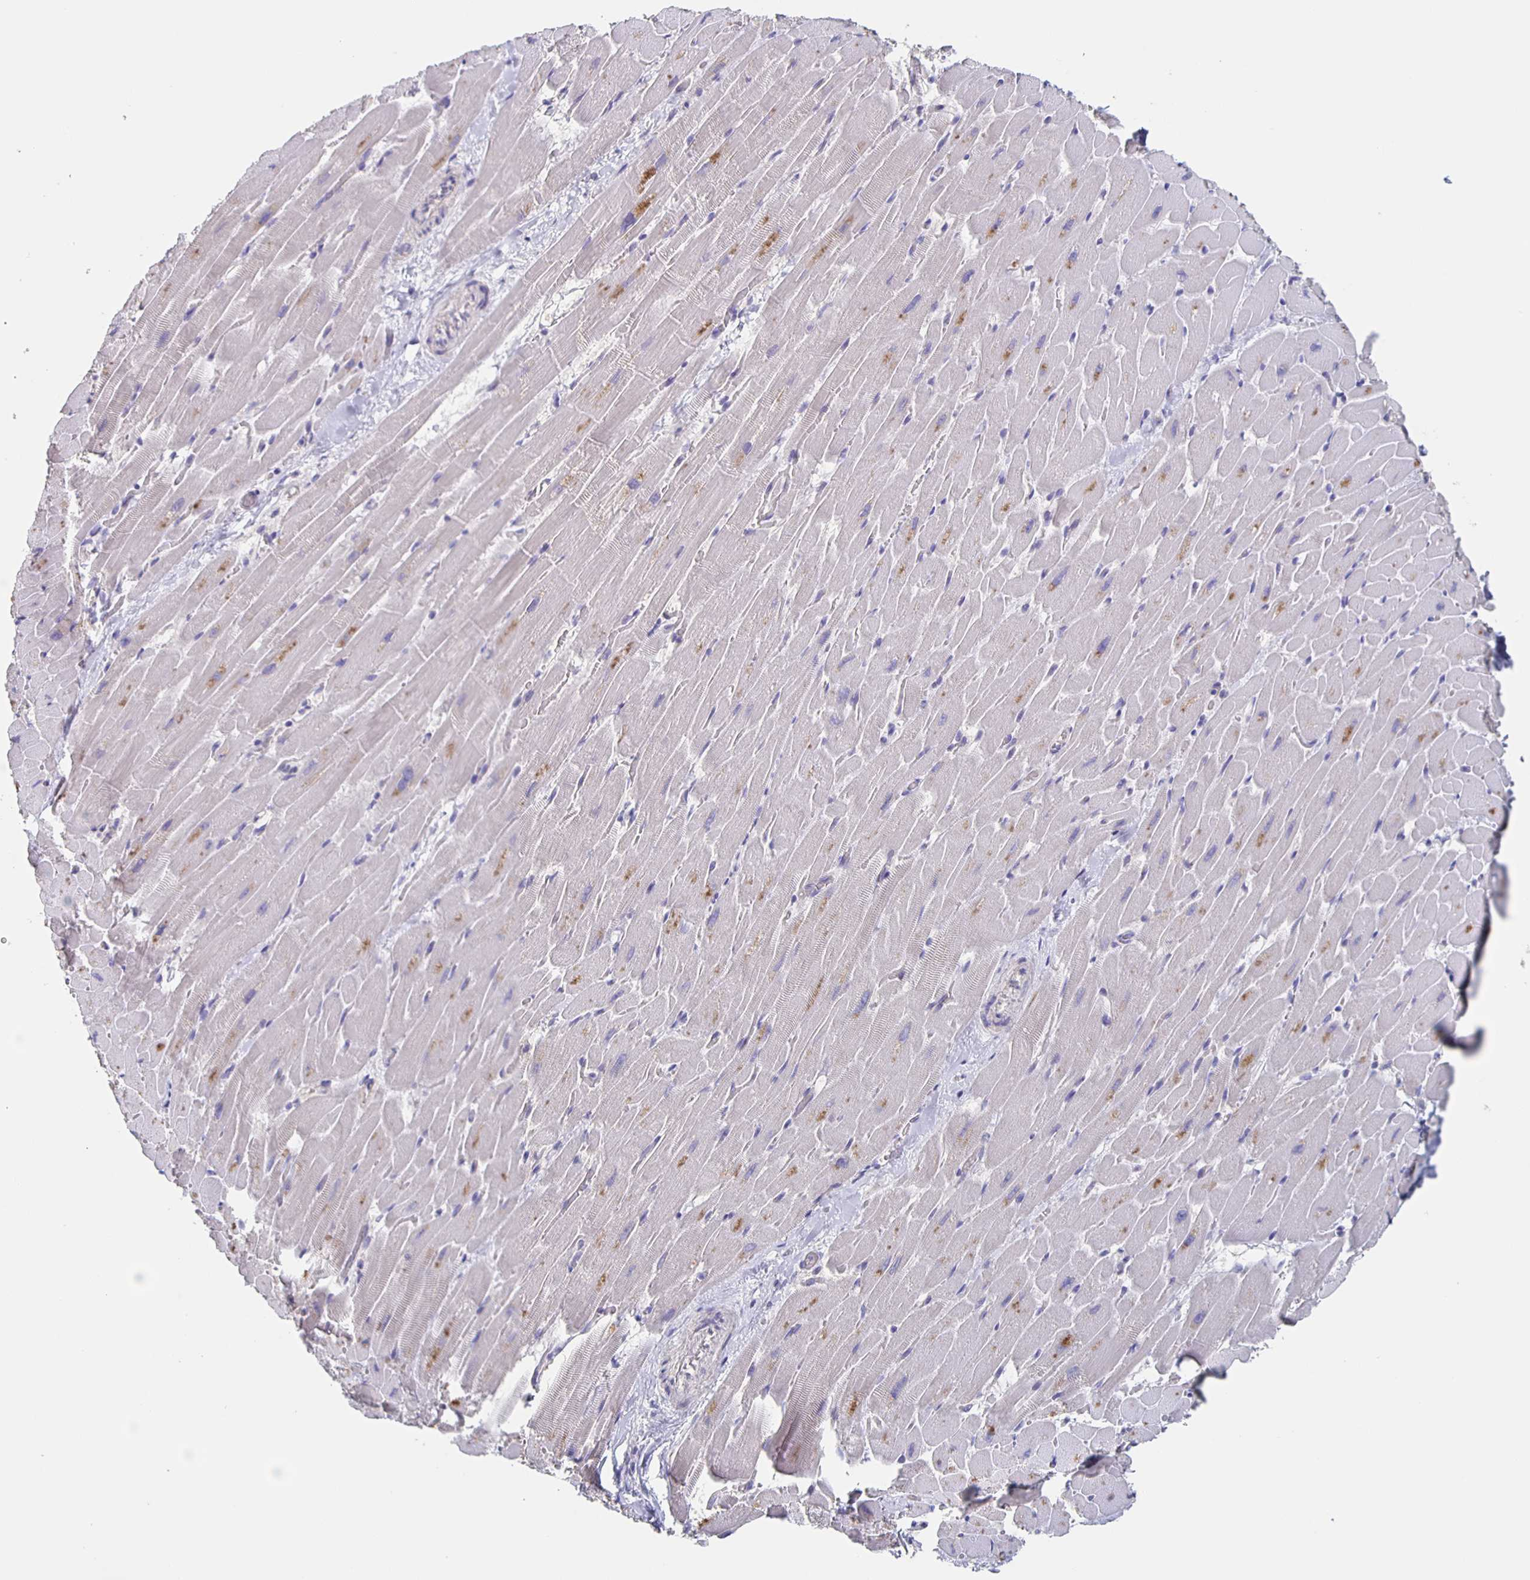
{"staining": {"intensity": "moderate", "quantity": "<25%", "location": "cytoplasmic/membranous"}, "tissue": "heart muscle", "cell_type": "Cardiomyocytes", "image_type": "normal", "snomed": [{"axis": "morphology", "description": "Normal tissue, NOS"}, {"axis": "topography", "description": "Heart"}], "caption": "Protein analysis of unremarkable heart muscle shows moderate cytoplasmic/membranous staining in approximately <25% of cardiomyocytes.", "gene": "CACNA2D2", "patient": {"sex": "male", "age": 37}}